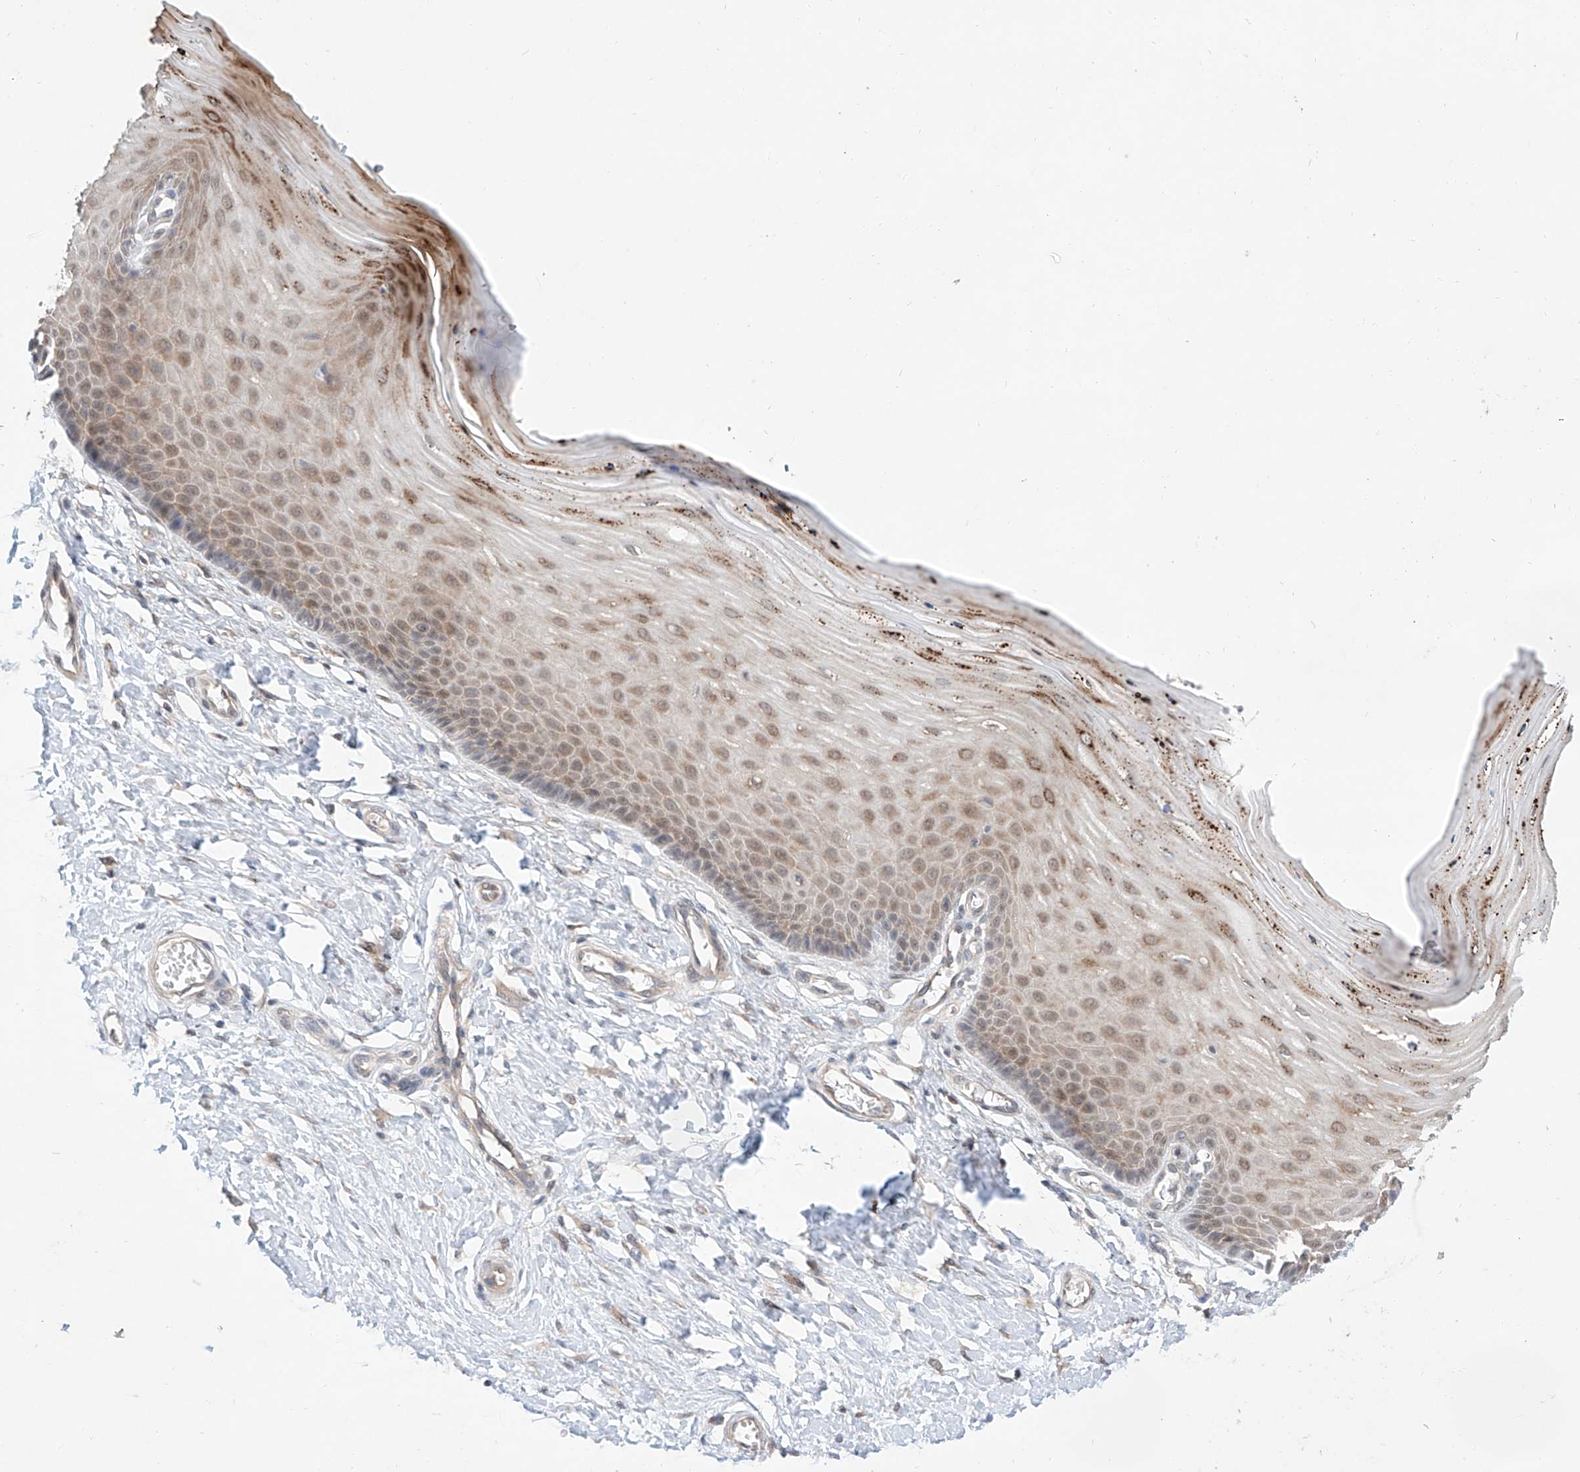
{"staining": {"intensity": "negative", "quantity": "none", "location": "none"}, "tissue": "cervix", "cell_type": "Glandular cells", "image_type": "normal", "snomed": [{"axis": "morphology", "description": "Normal tissue, NOS"}, {"axis": "topography", "description": "Cervix"}], "caption": "An IHC micrograph of normal cervix is shown. There is no staining in glandular cells of cervix.", "gene": "TSR2", "patient": {"sex": "female", "age": 55}}